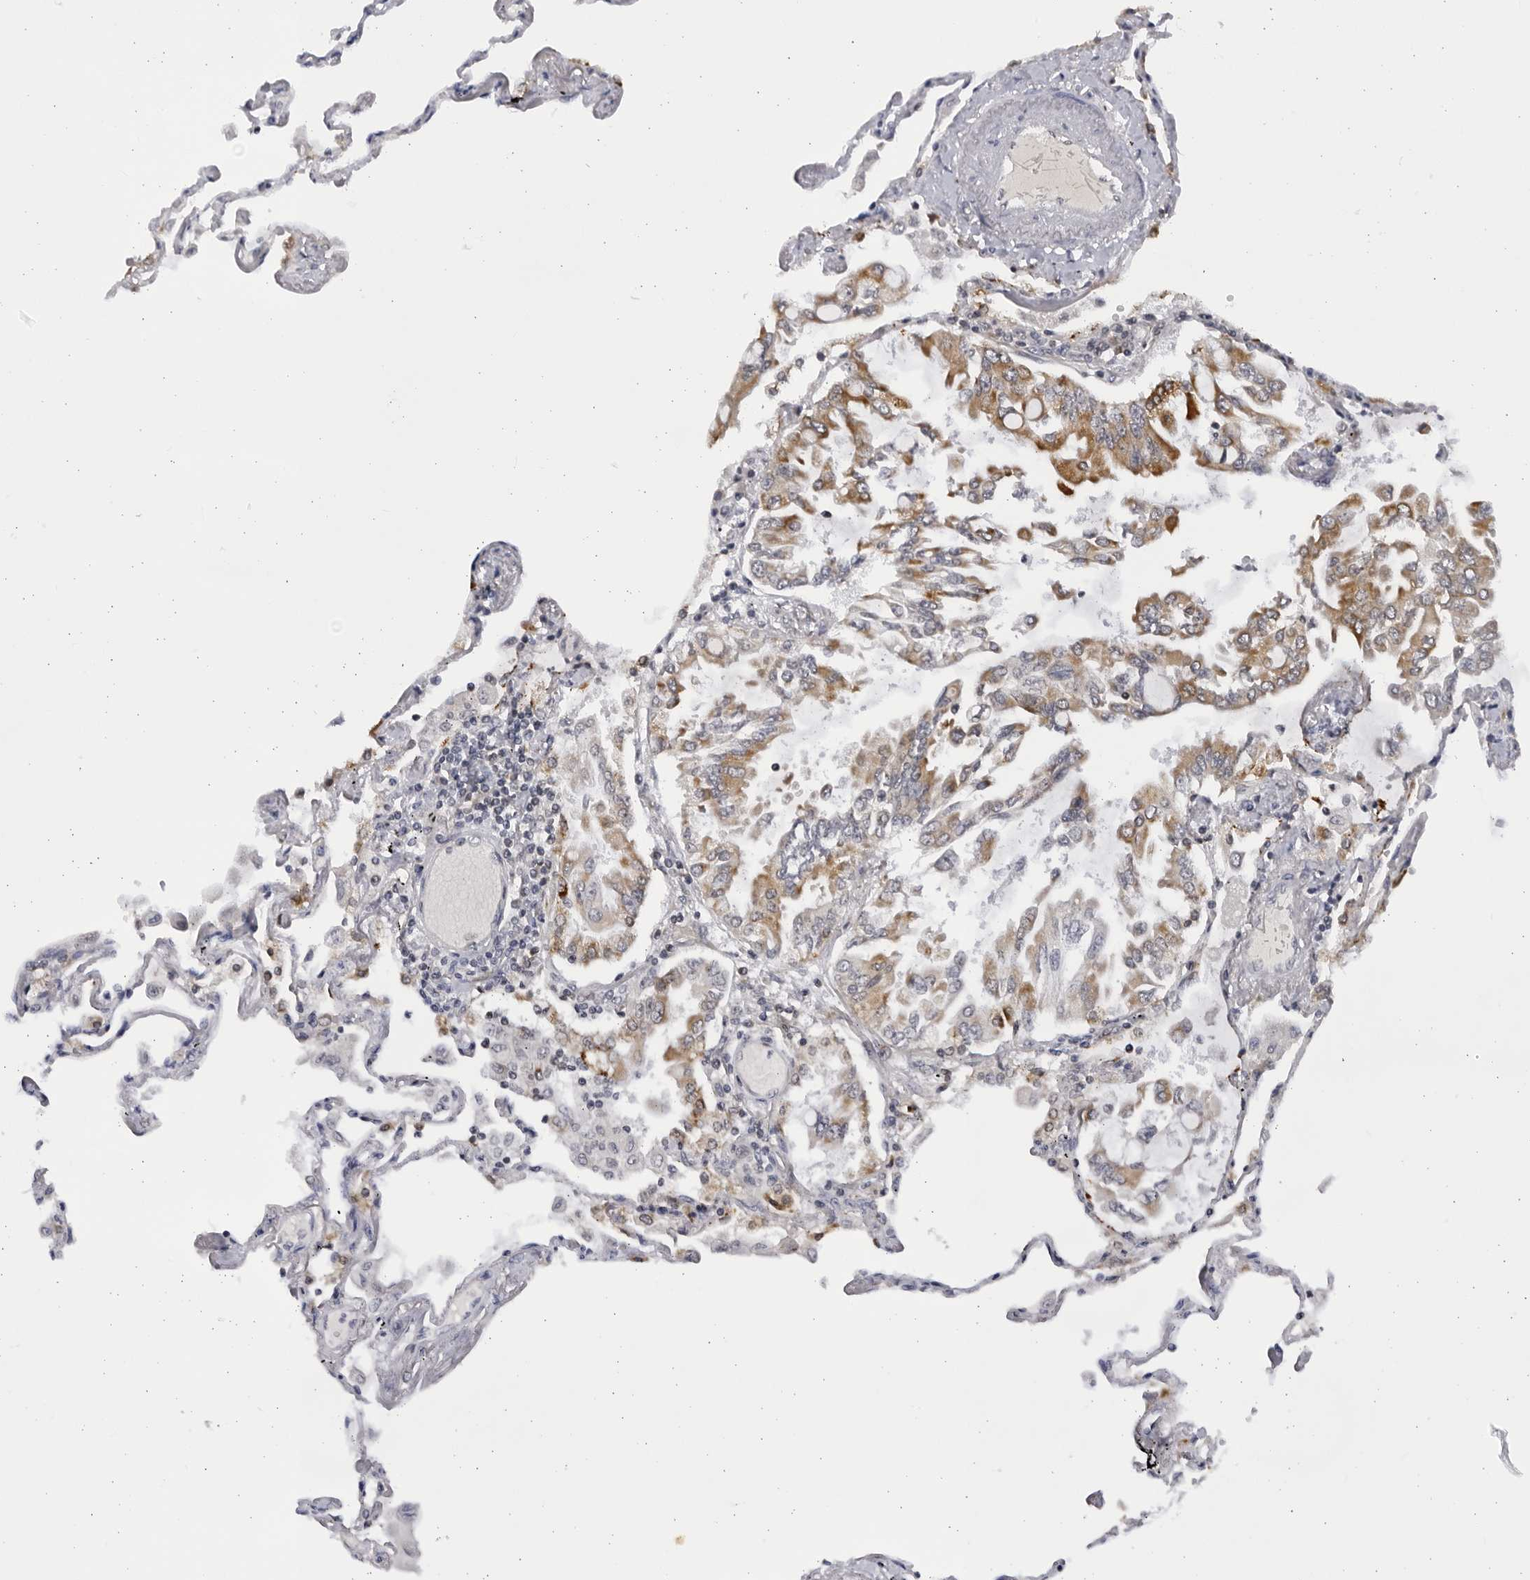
{"staining": {"intensity": "strong", "quantity": "25%-75%", "location": "cytoplasmic/membranous"}, "tissue": "lung", "cell_type": "Alveolar cells", "image_type": "normal", "snomed": [{"axis": "morphology", "description": "Normal tissue, NOS"}, {"axis": "topography", "description": "Lung"}], "caption": "Immunohistochemistry photomicrograph of normal lung: human lung stained using immunohistochemistry reveals high levels of strong protein expression localized specifically in the cytoplasmic/membranous of alveolar cells, appearing as a cytoplasmic/membranous brown color.", "gene": "SLC25A22", "patient": {"sex": "female", "age": 67}}